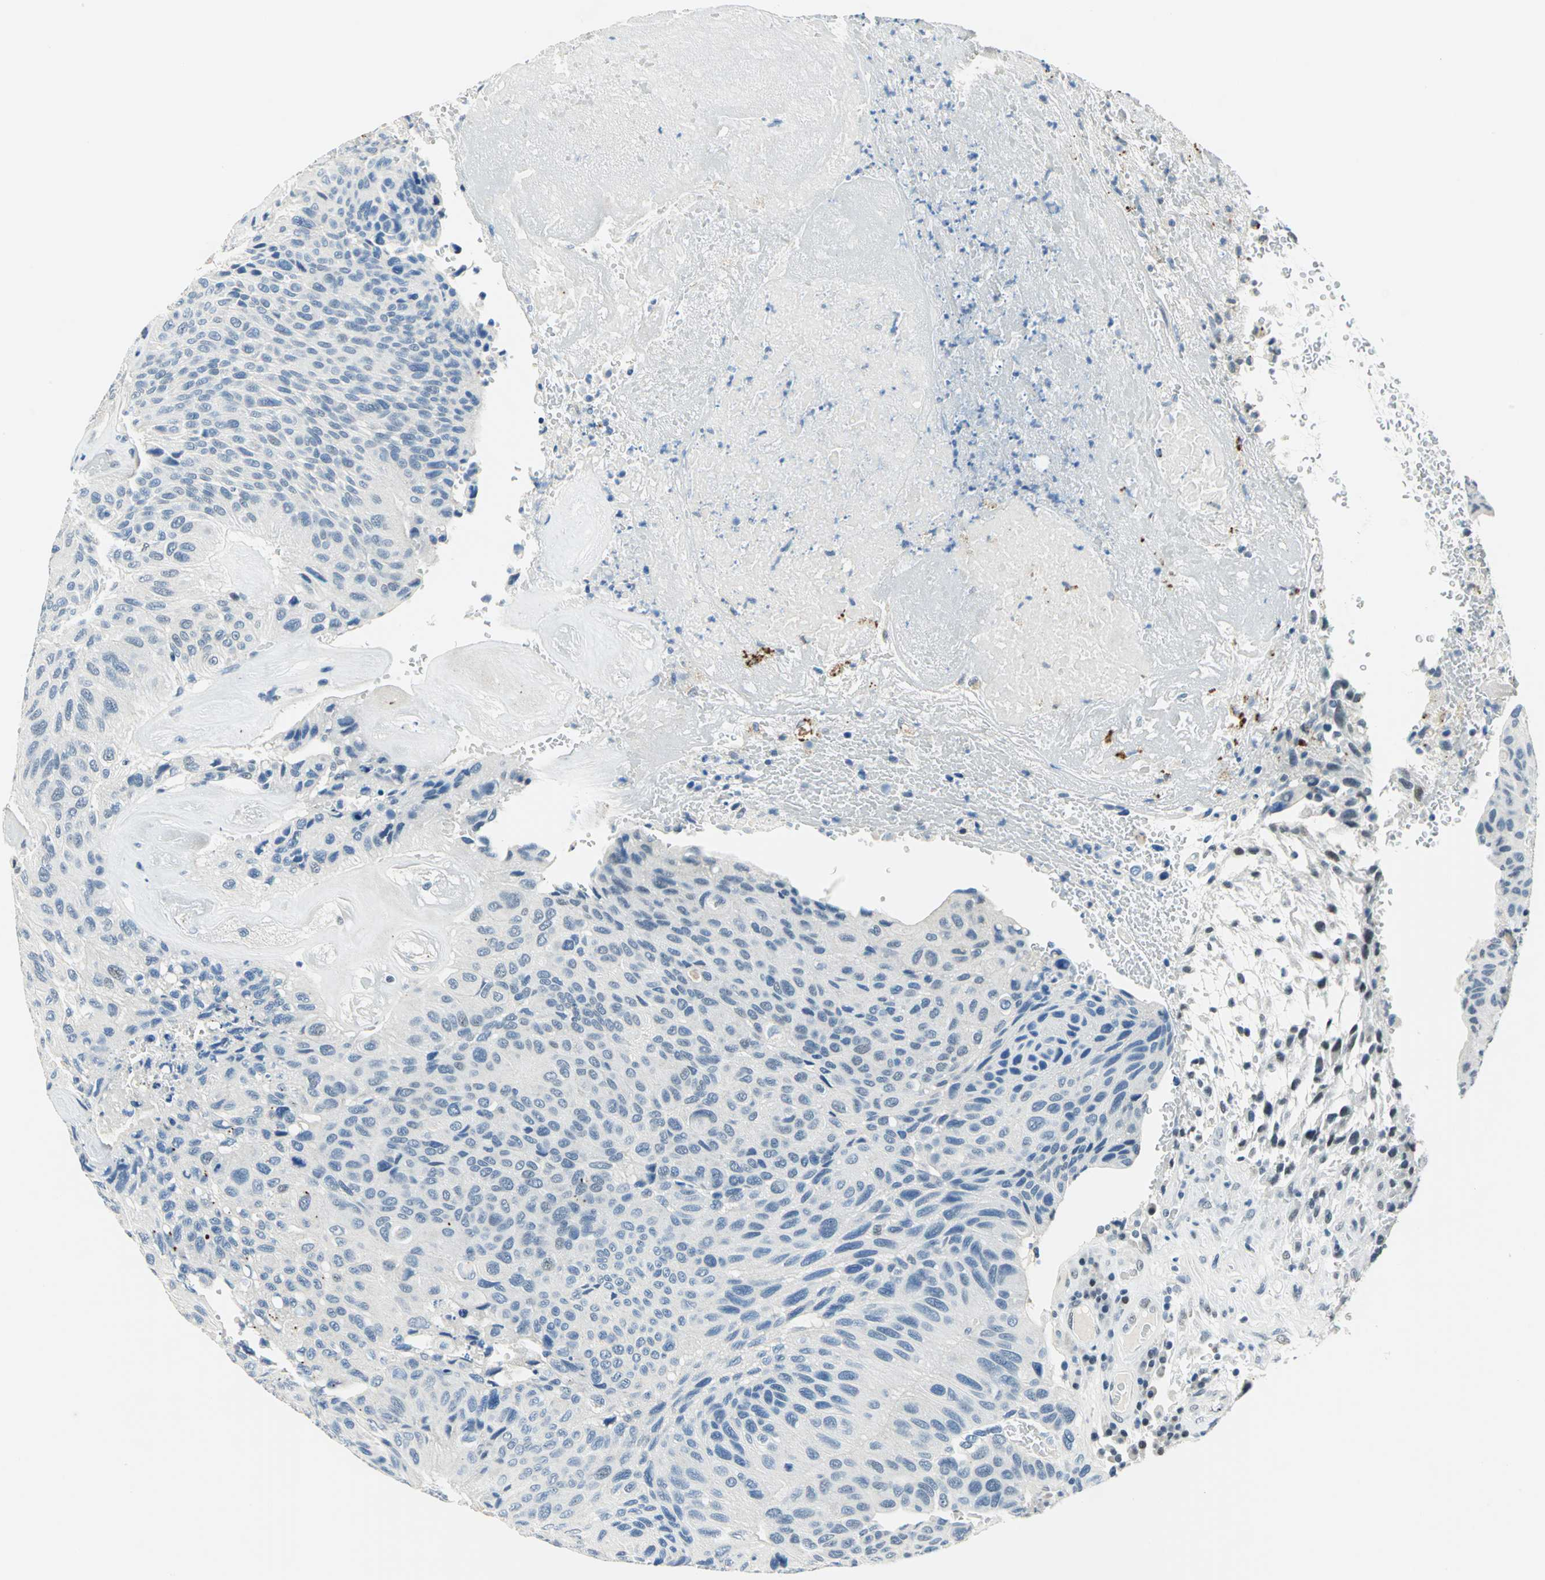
{"staining": {"intensity": "negative", "quantity": "none", "location": "none"}, "tissue": "urothelial cancer", "cell_type": "Tumor cells", "image_type": "cancer", "snomed": [{"axis": "morphology", "description": "Urothelial carcinoma, High grade"}, {"axis": "topography", "description": "Urinary bladder"}], "caption": "An image of high-grade urothelial carcinoma stained for a protein displays no brown staining in tumor cells.", "gene": "RAD17", "patient": {"sex": "male", "age": 66}}